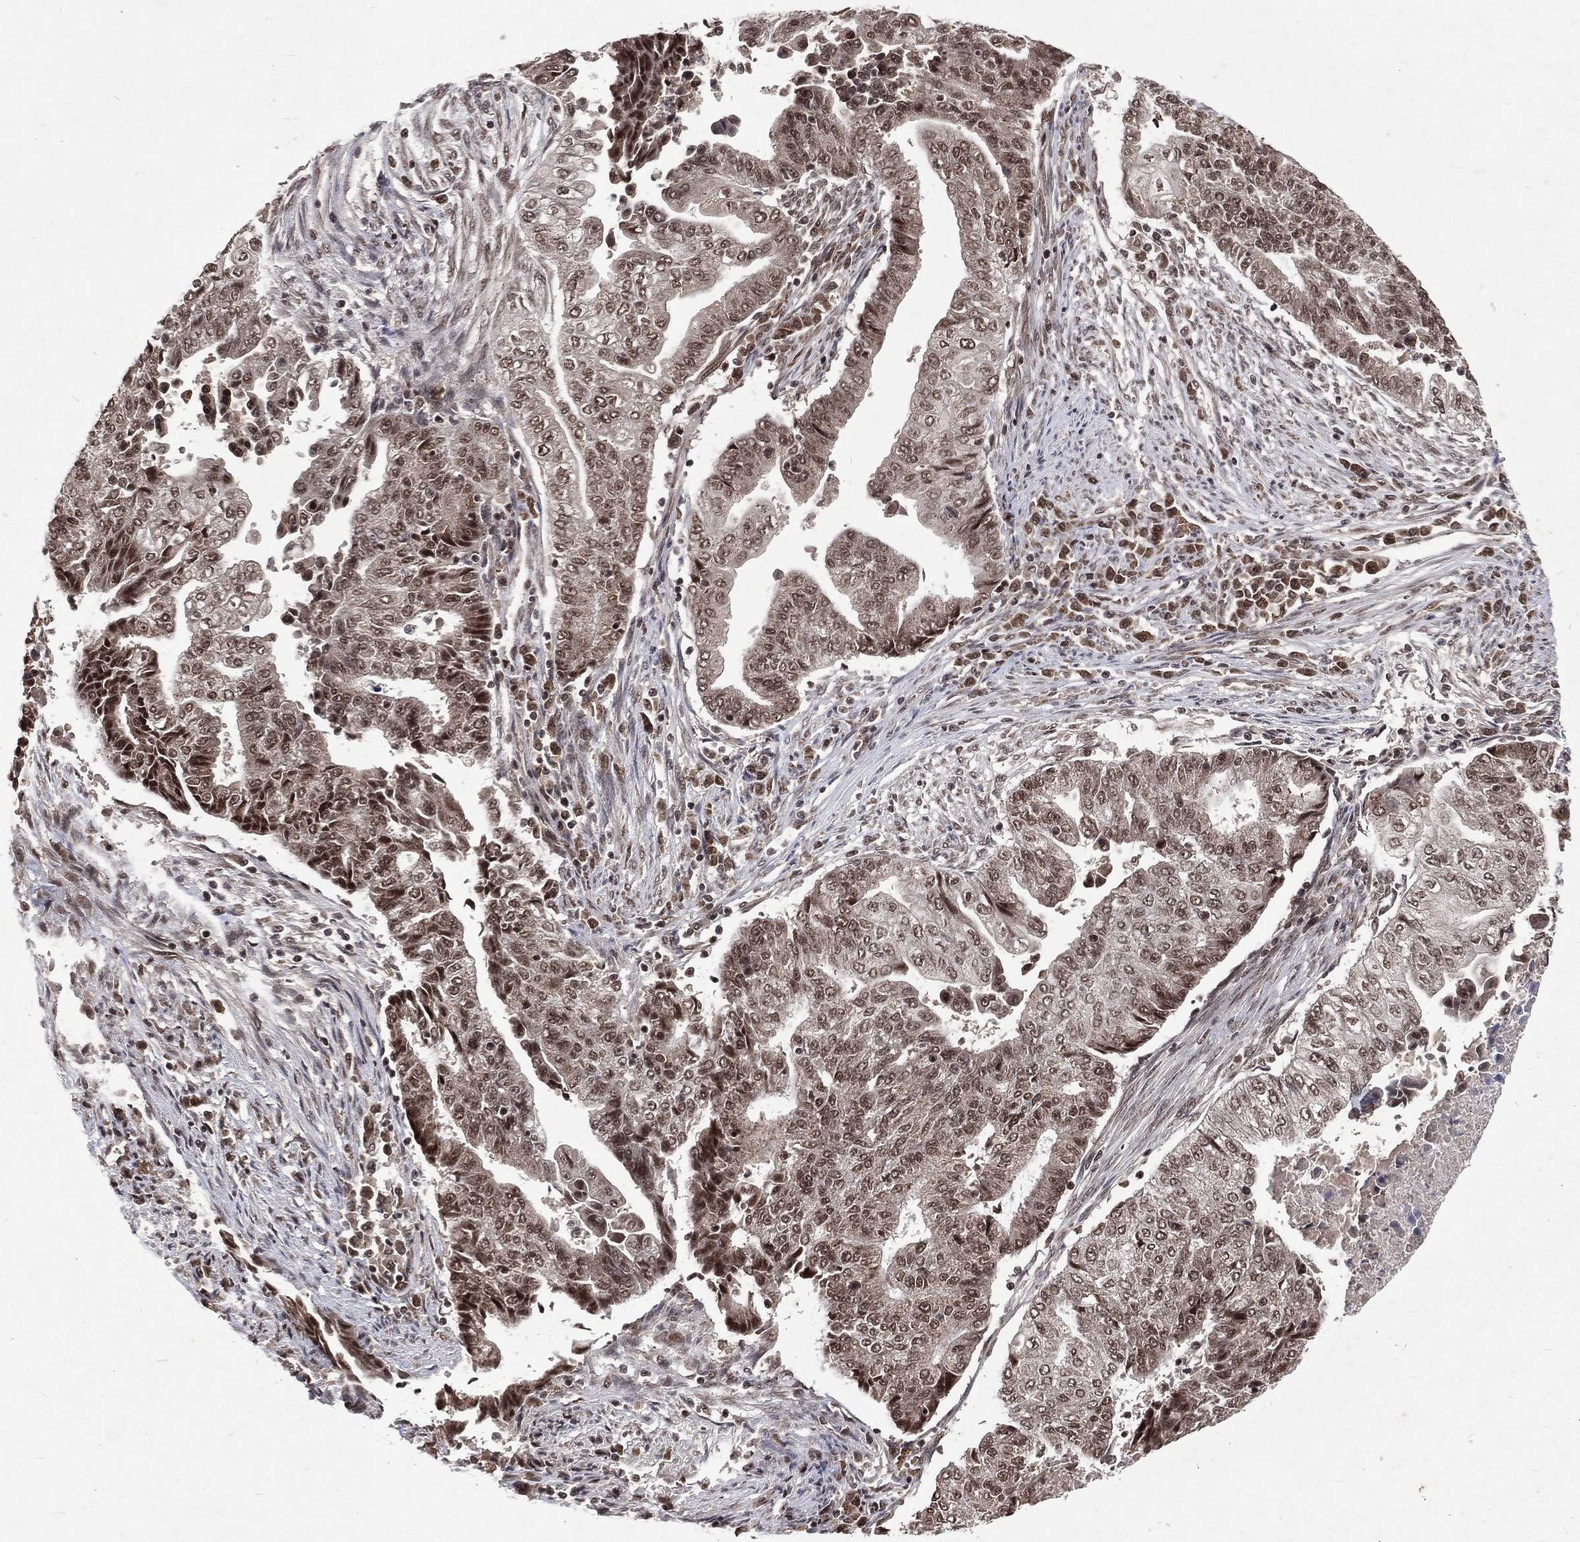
{"staining": {"intensity": "weak", "quantity": "25%-75%", "location": "cytoplasmic/membranous,nuclear"}, "tissue": "endometrial cancer", "cell_type": "Tumor cells", "image_type": "cancer", "snomed": [{"axis": "morphology", "description": "Adenocarcinoma, NOS"}, {"axis": "topography", "description": "Uterus"}, {"axis": "topography", "description": "Endometrium"}], "caption": "There is low levels of weak cytoplasmic/membranous and nuclear positivity in tumor cells of endometrial adenocarcinoma, as demonstrated by immunohistochemical staining (brown color).", "gene": "DMAP1", "patient": {"sex": "female", "age": 54}}